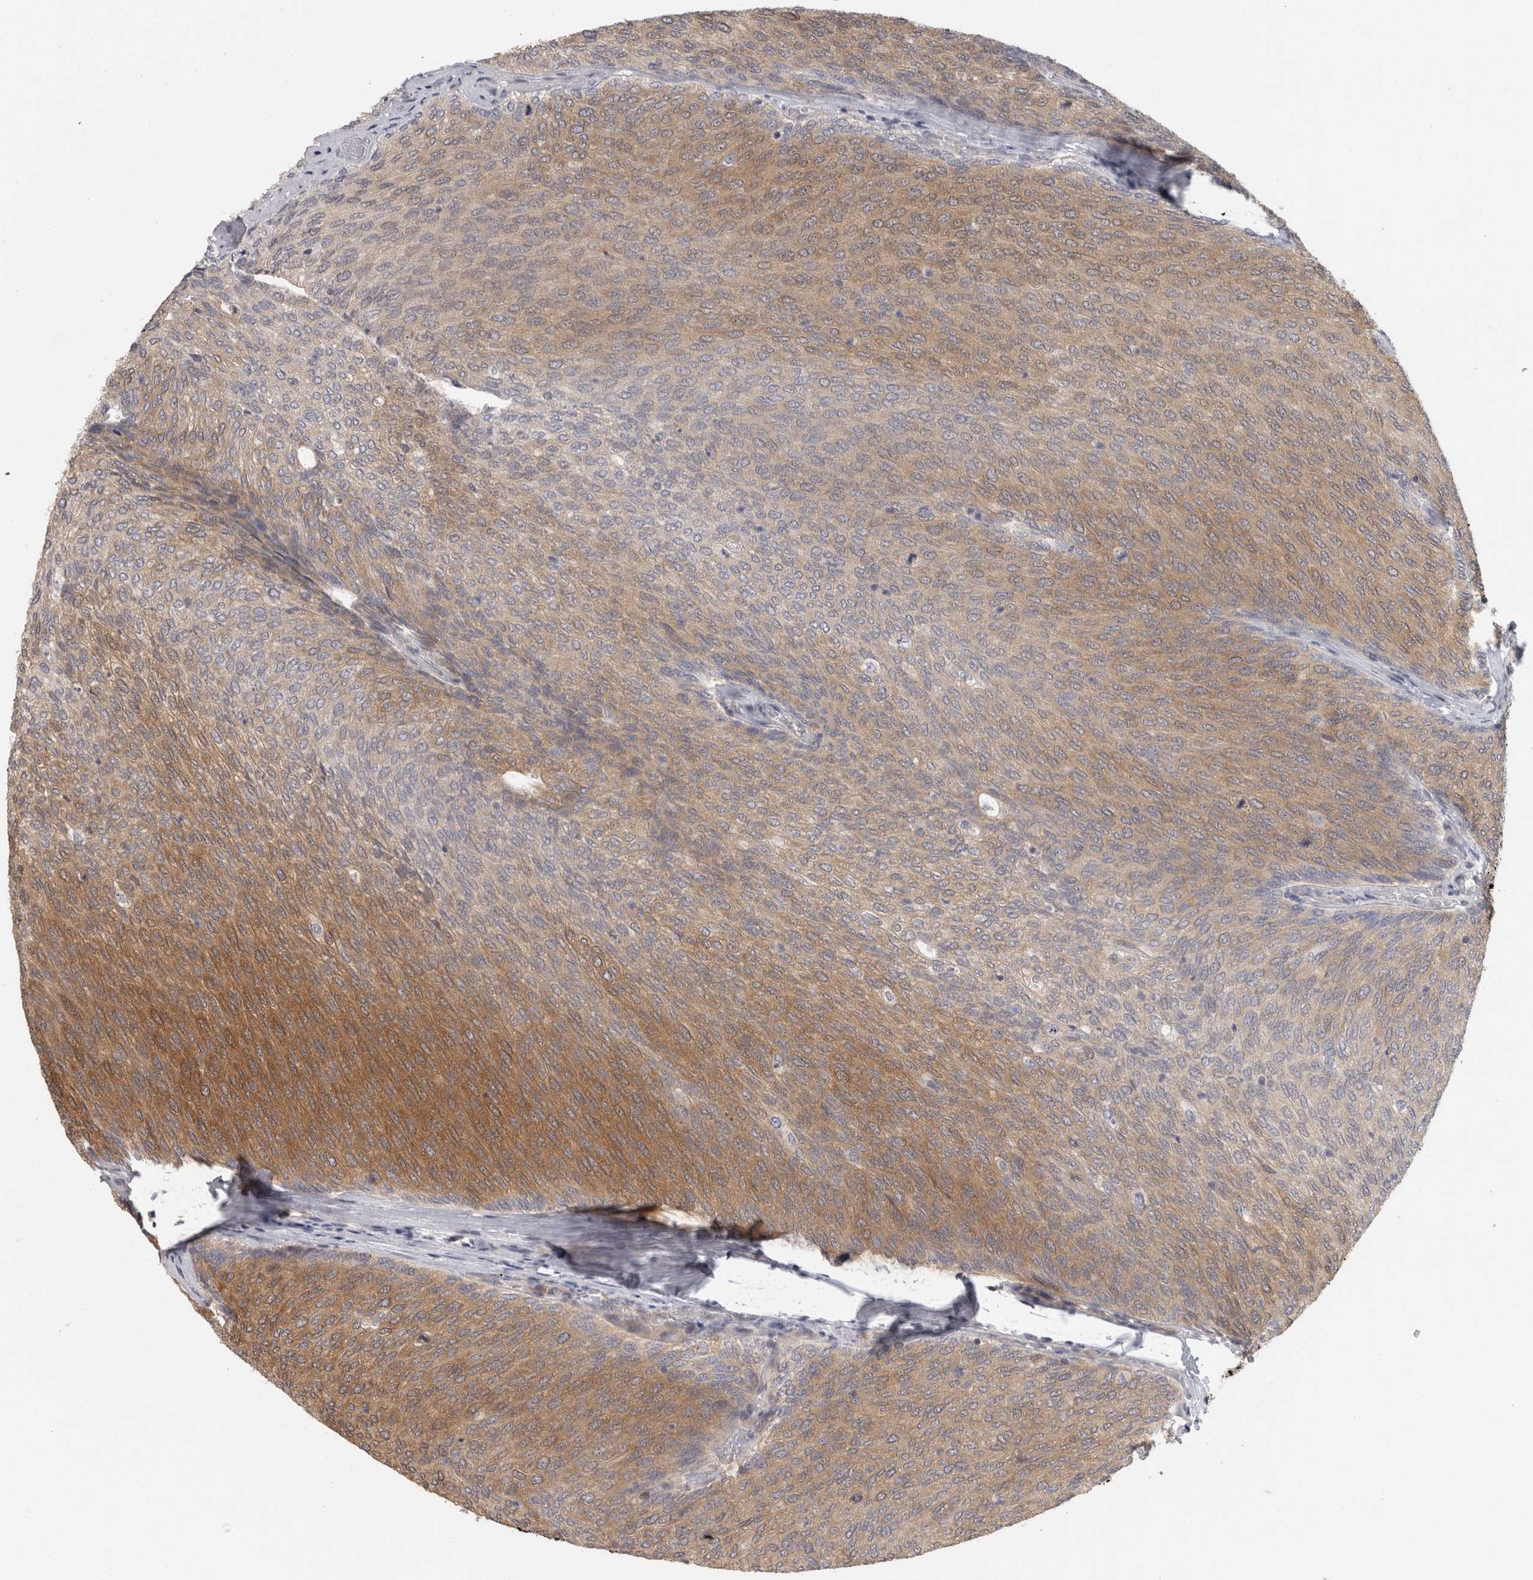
{"staining": {"intensity": "moderate", "quantity": ">75%", "location": "cytoplasmic/membranous"}, "tissue": "urothelial cancer", "cell_type": "Tumor cells", "image_type": "cancer", "snomed": [{"axis": "morphology", "description": "Urothelial carcinoma, Low grade"}, {"axis": "topography", "description": "Urinary bladder"}], "caption": "Immunohistochemistry (IHC) staining of urothelial cancer, which exhibits medium levels of moderate cytoplasmic/membranous staining in approximately >75% of tumor cells indicating moderate cytoplasmic/membranous protein staining. The staining was performed using DAB (3,3'-diaminobenzidine) (brown) for protein detection and nuclei were counterstained in hematoxylin (blue).", "gene": "ACAT2", "patient": {"sex": "female", "age": 79}}